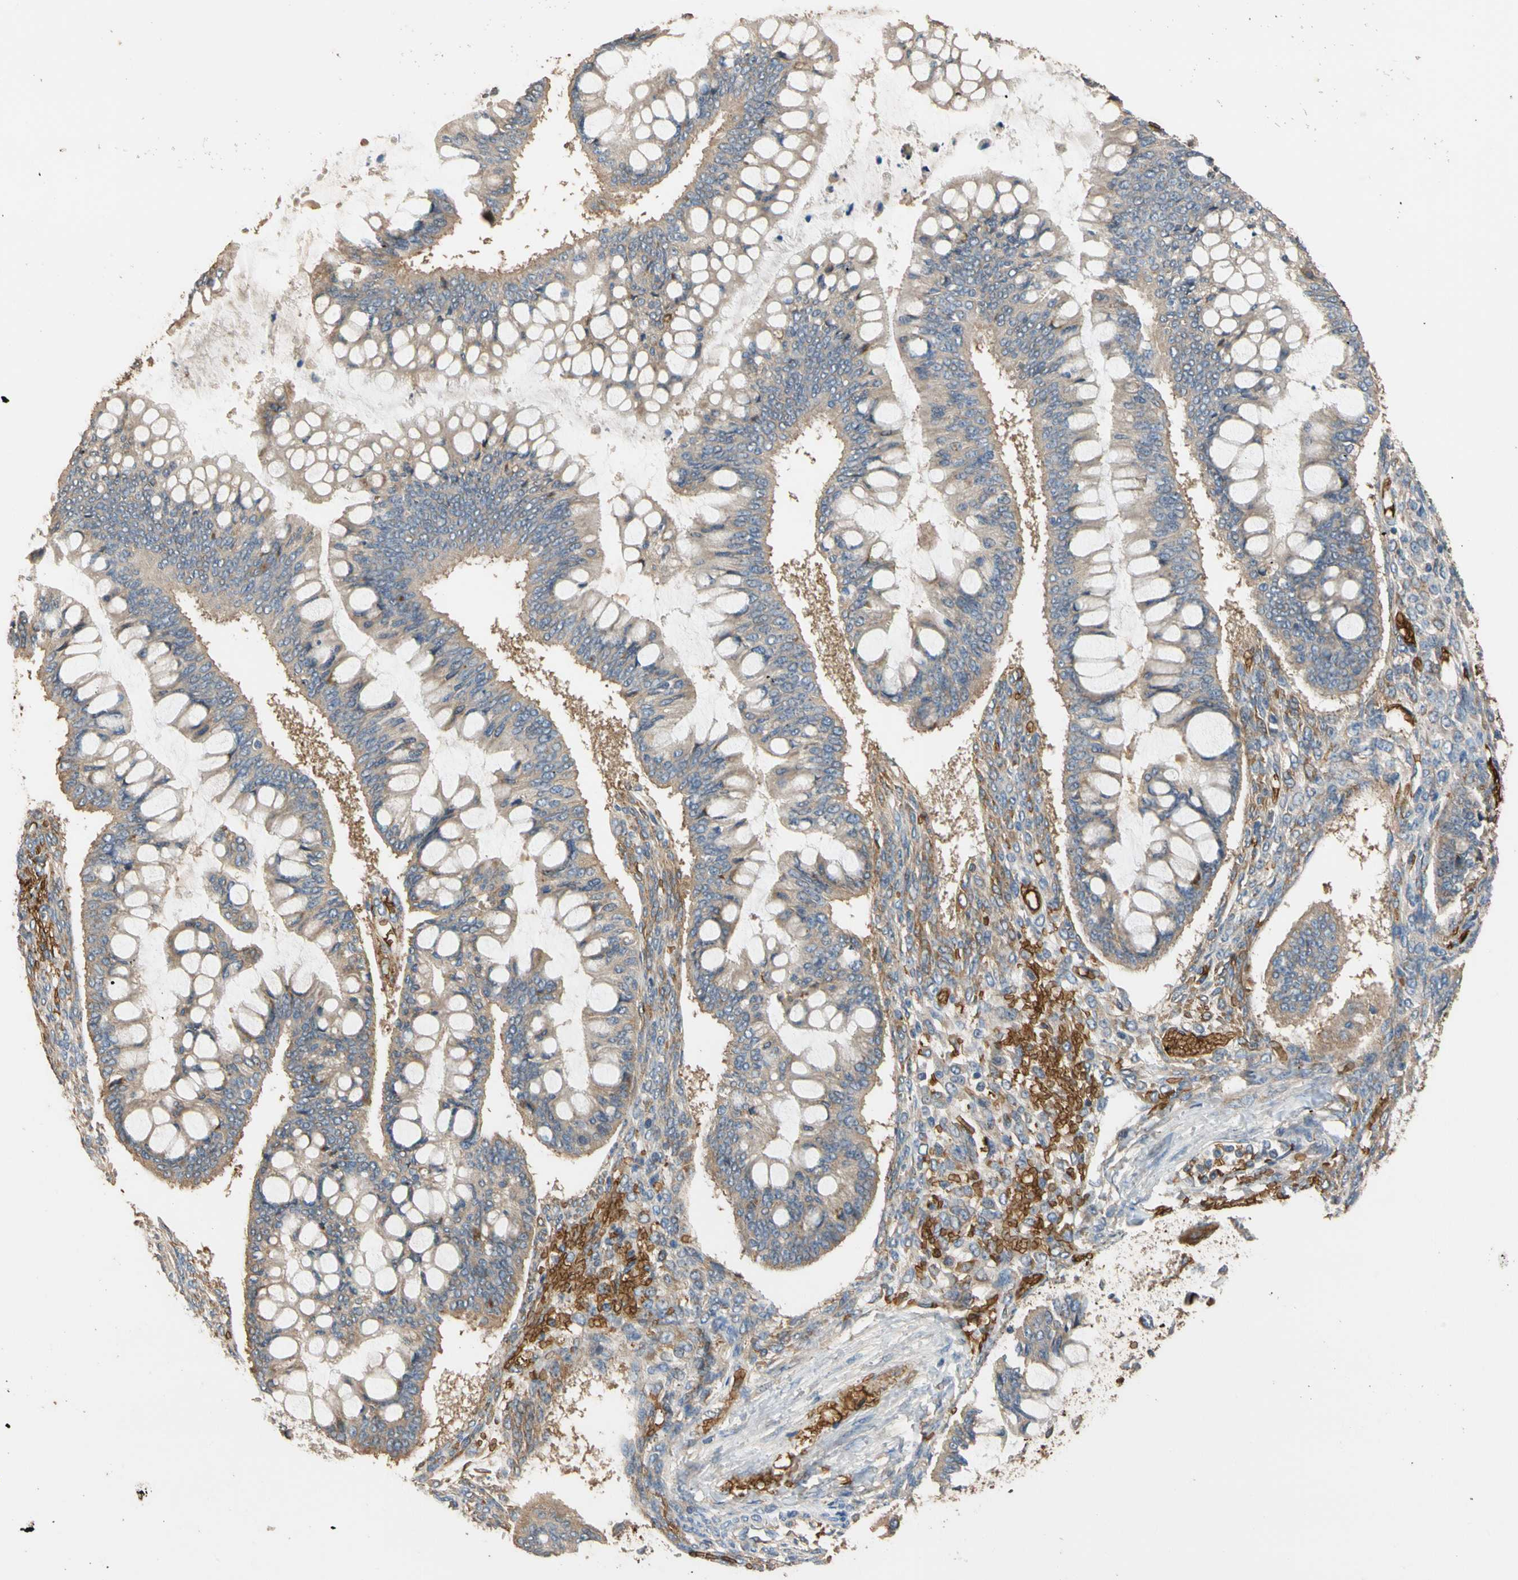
{"staining": {"intensity": "weak", "quantity": "<25%", "location": "cytoplasmic/membranous"}, "tissue": "ovarian cancer", "cell_type": "Tumor cells", "image_type": "cancer", "snomed": [{"axis": "morphology", "description": "Cystadenocarcinoma, mucinous, NOS"}, {"axis": "topography", "description": "Ovary"}], "caption": "Ovarian mucinous cystadenocarcinoma was stained to show a protein in brown. There is no significant positivity in tumor cells.", "gene": "RIOK2", "patient": {"sex": "female", "age": 73}}